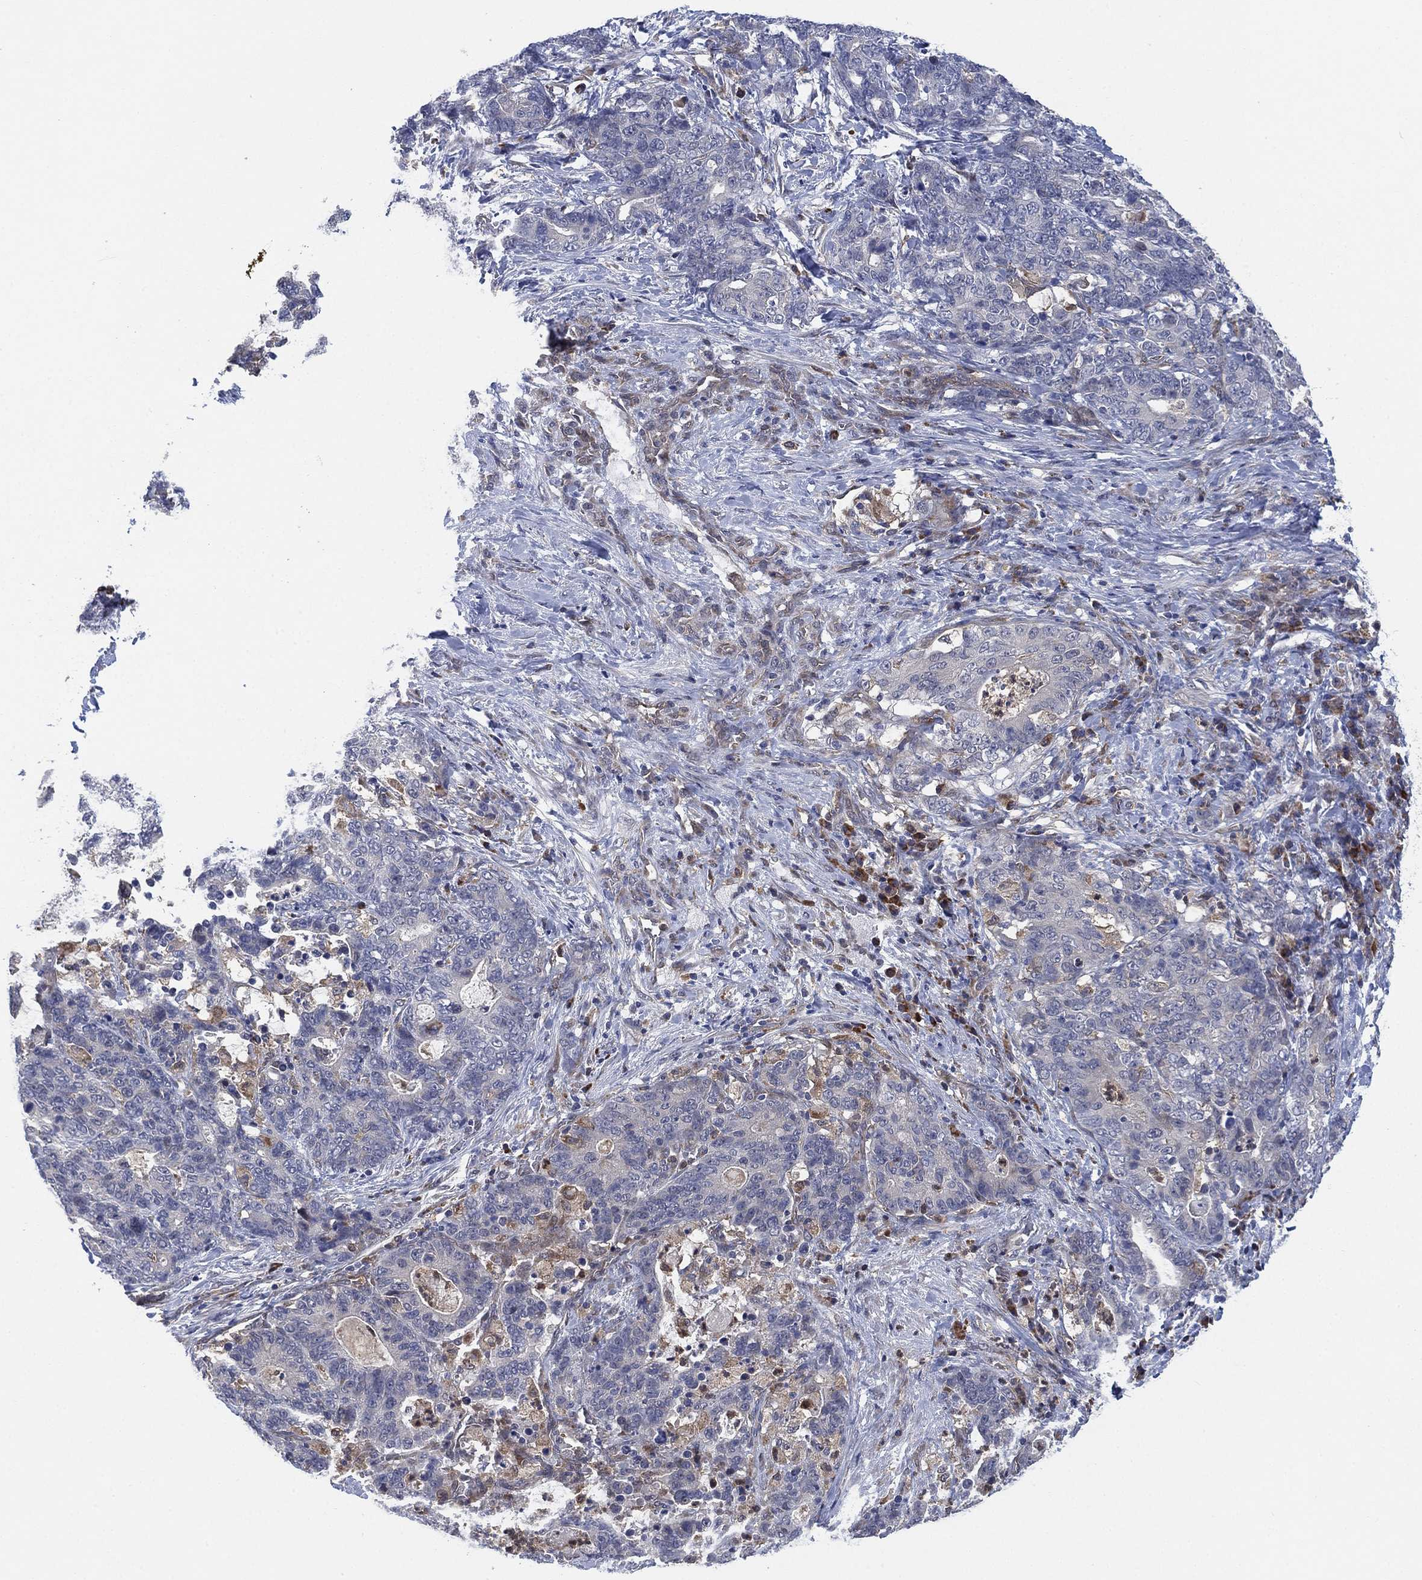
{"staining": {"intensity": "negative", "quantity": "none", "location": "none"}, "tissue": "stomach cancer", "cell_type": "Tumor cells", "image_type": "cancer", "snomed": [{"axis": "morphology", "description": "Normal tissue, NOS"}, {"axis": "morphology", "description": "Adenocarcinoma, NOS"}, {"axis": "topography", "description": "Stomach"}], "caption": "The immunohistochemistry (IHC) histopathology image has no significant staining in tumor cells of stomach cancer (adenocarcinoma) tissue.", "gene": "FES", "patient": {"sex": "female", "age": 64}}